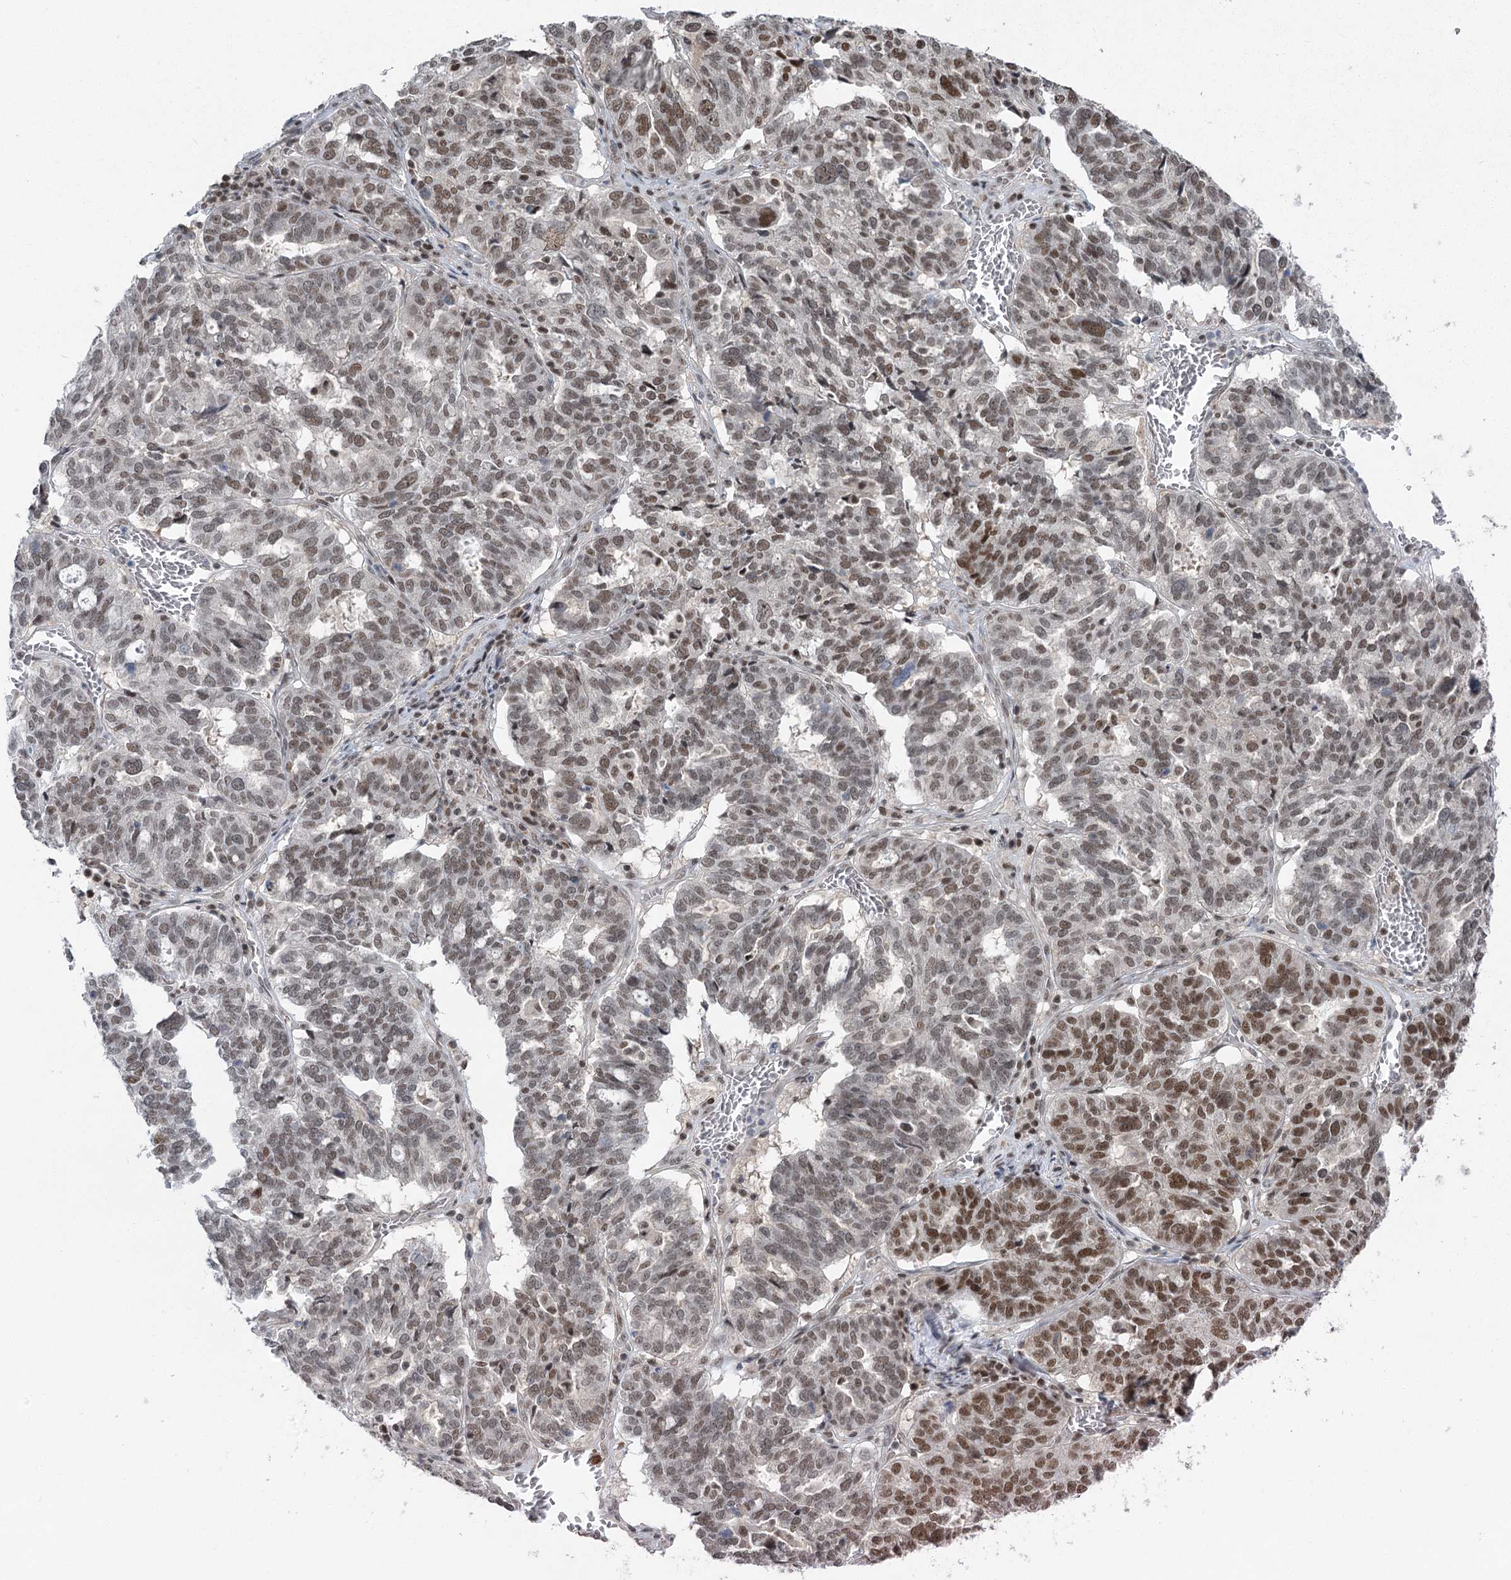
{"staining": {"intensity": "moderate", "quantity": ">75%", "location": "nuclear"}, "tissue": "ovarian cancer", "cell_type": "Tumor cells", "image_type": "cancer", "snomed": [{"axis": "morphology", "description": "Cystadenocarcinoma, serous, NOS"}, {"axis": "topography", "description": "Ovary"}], "caption": "Brown immunohistochemical staining in ovarian serous cystadenocarcinoma demonstrates moderate nuclear positivity in approximately >75% of tumor cells.", "gene": "PDS5A", "patient": {"sex": "female", "age": 59}}